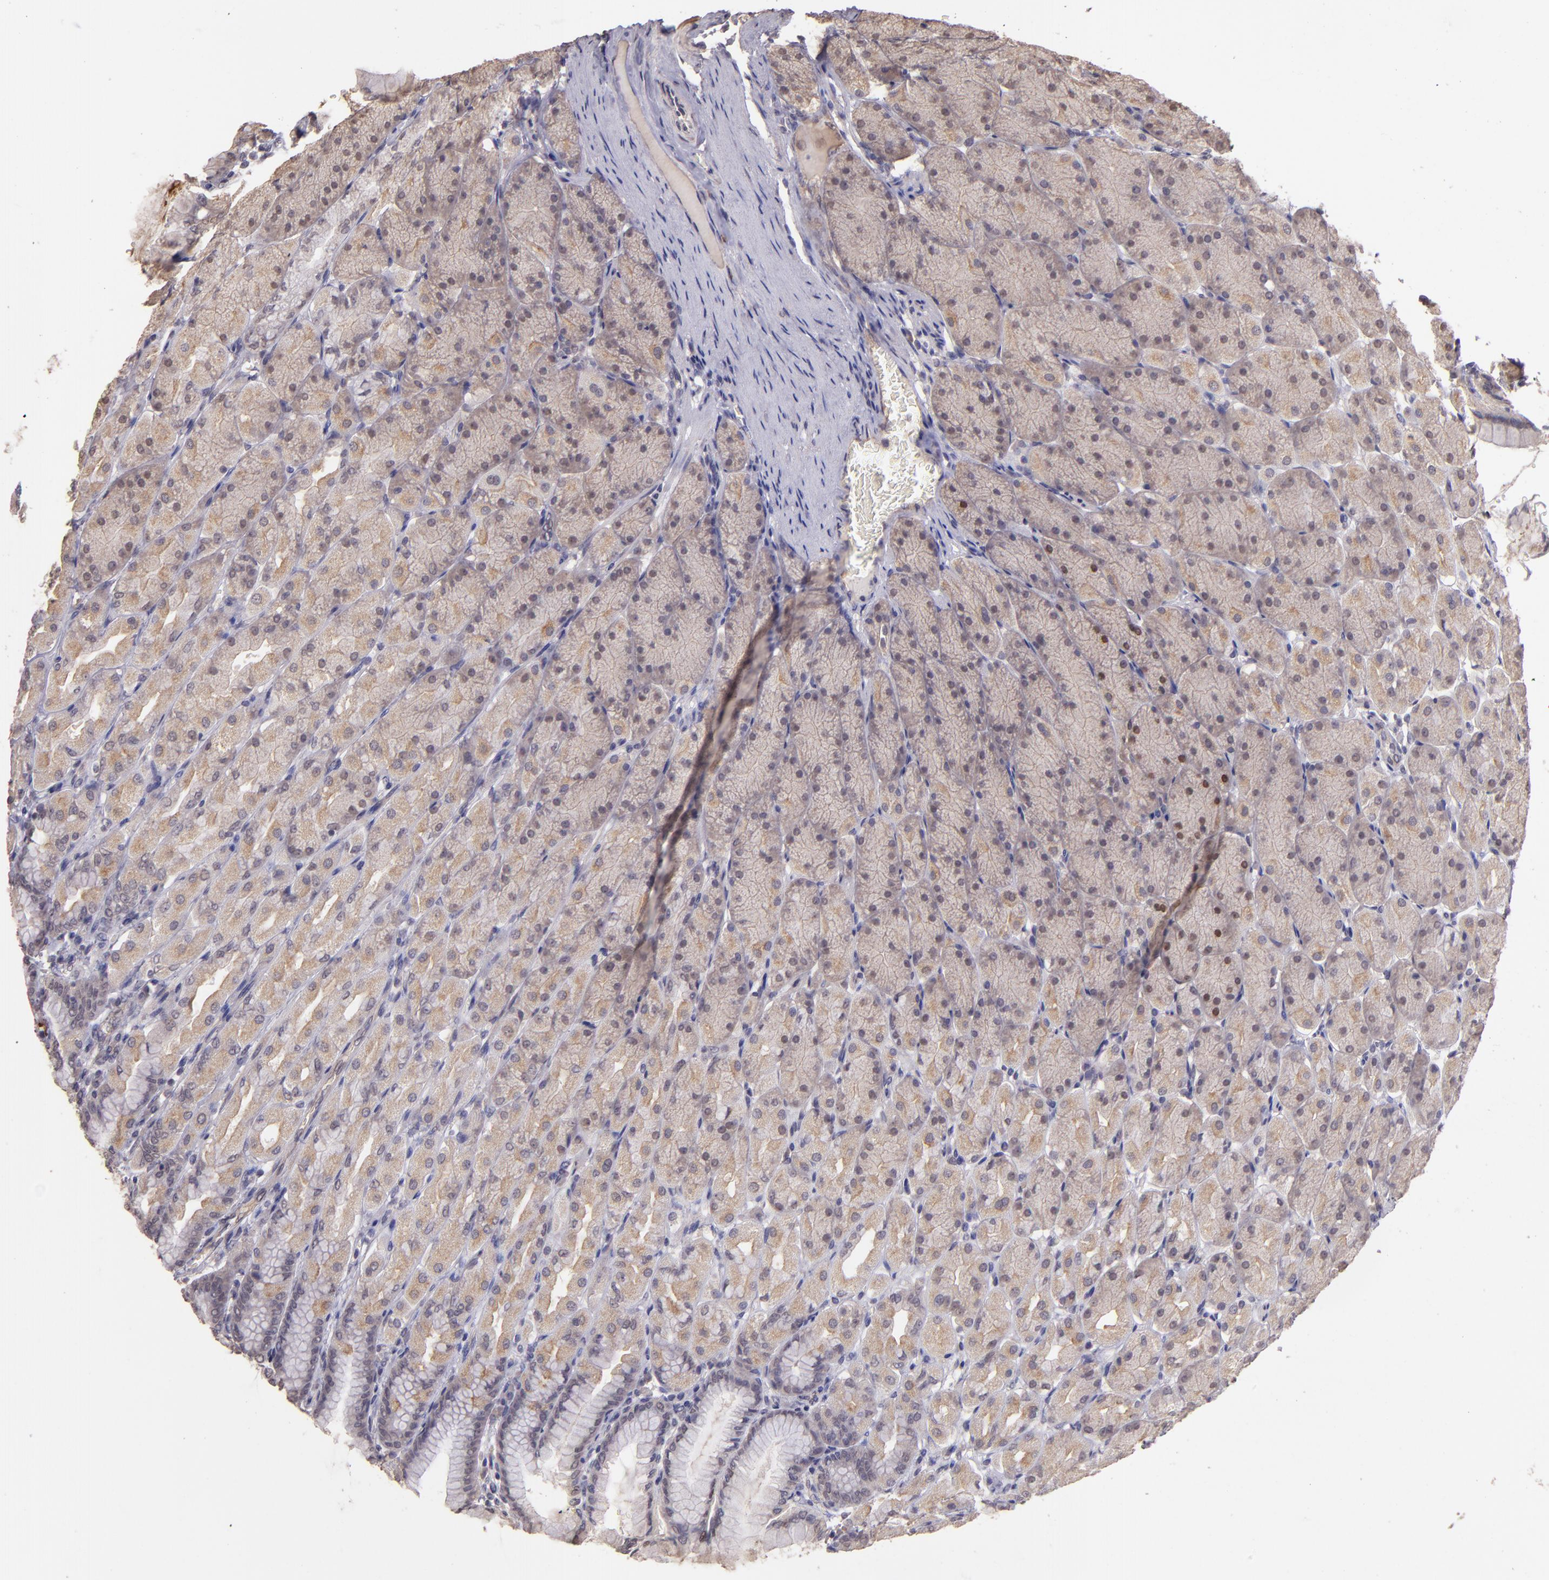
{"staining": {"intensity": "weak", "quantity": ">75%", "location": "cytoplasmic/membranous"}, "tissue": "stomach", "cell_type": "Glandular cells", "image_type": "normal", "snomed": [{"axis": "morphology", "description": "Normal tissue, NOS"}, {"axis": "topography", "description": "Stomach, upper"}], "caption": "Protein expression by immunohistochemistry (IHC) displays weak cytoplasmic/membranous staining in approximately >75% of glandular cells in benign stomach. (Stains: DAB (3,3'-diaminobenzidine) in brown, nuclei in blue, Microscopy: brightfield microscopy at high magnification).", "gene": "TAF7L", "patient": {"sex": "female", "age": 56}}